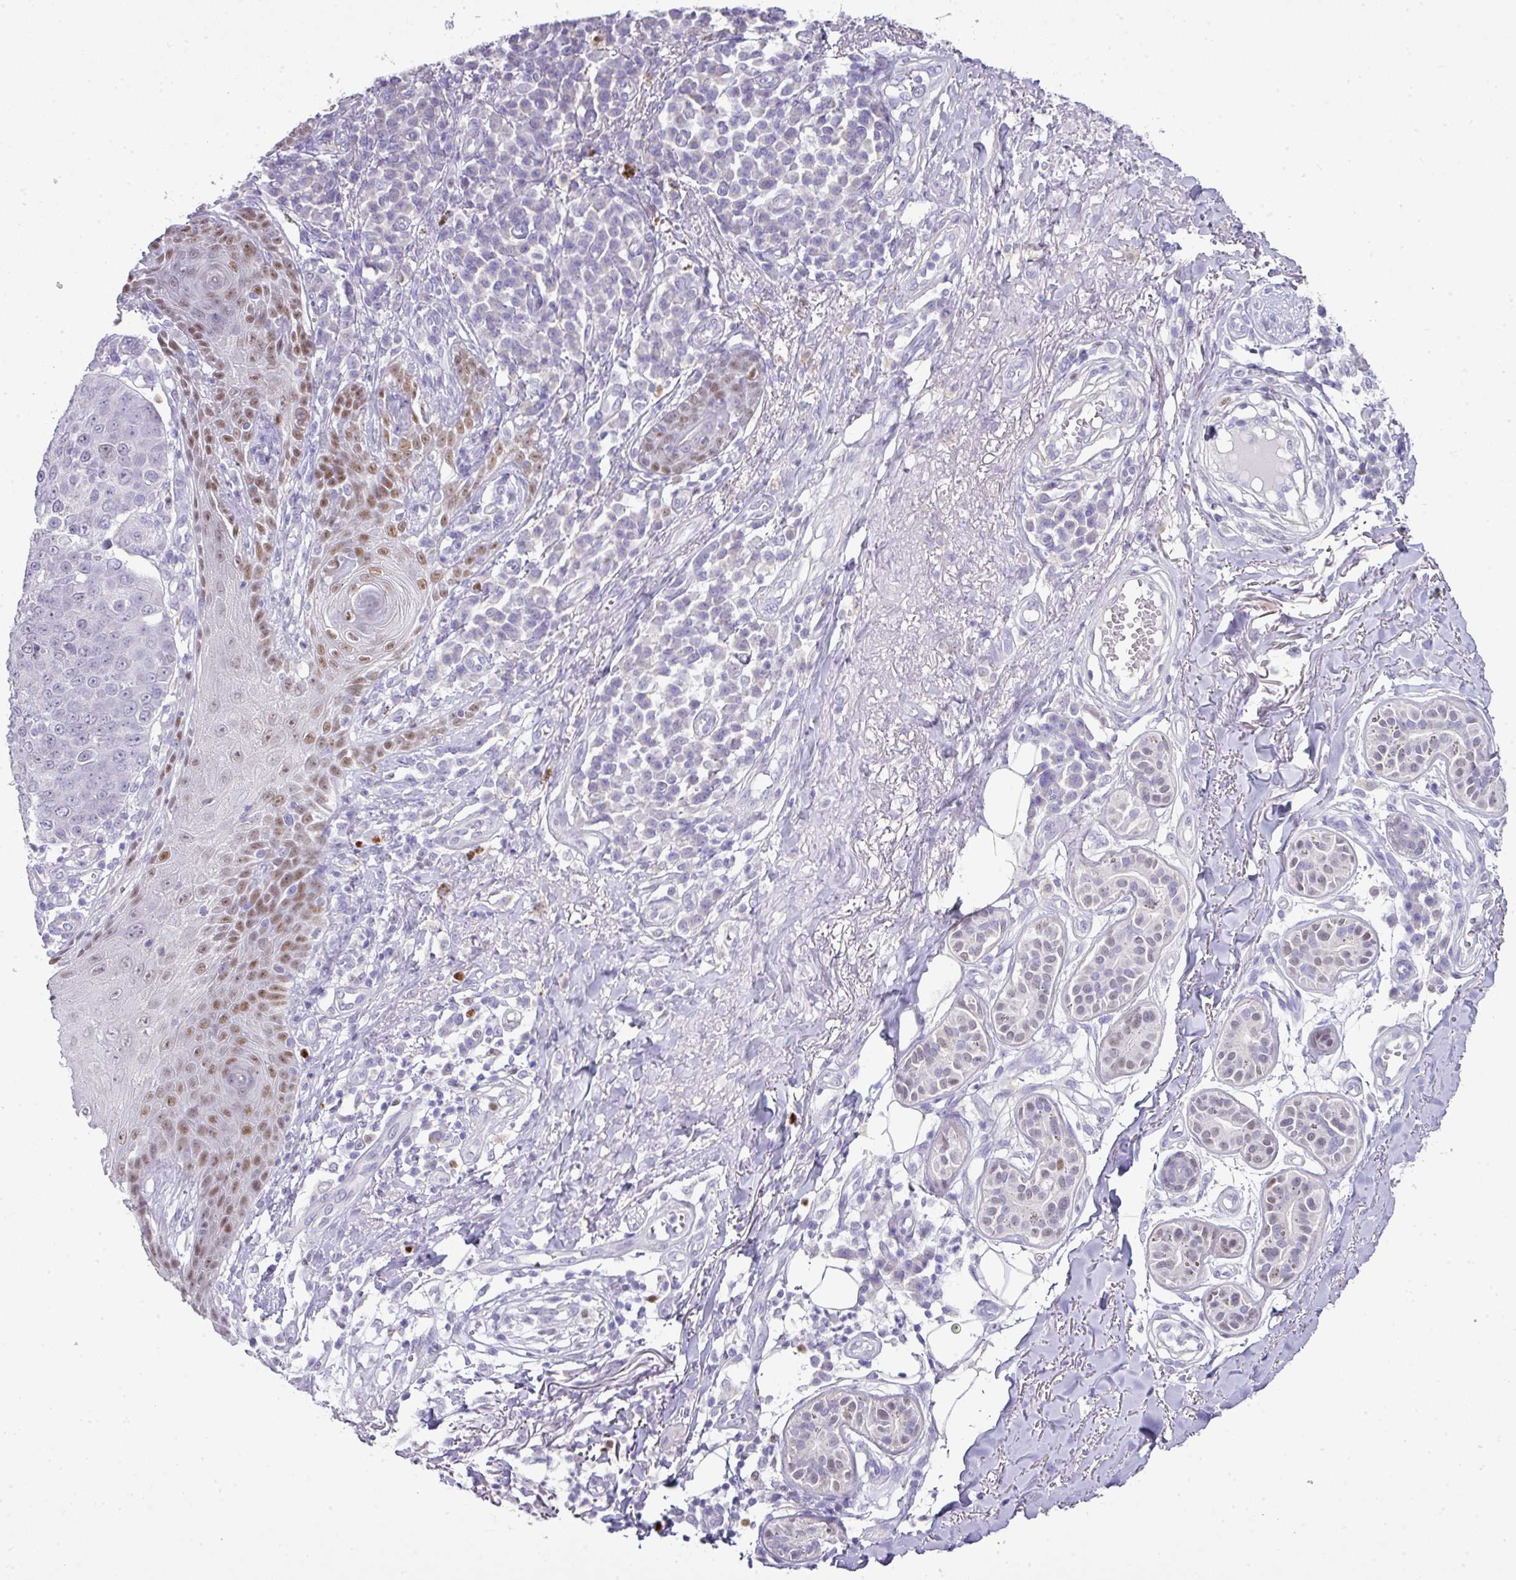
{"staining": {"intensity": "negative", "quantity": "none", "location": "none"}, "tissue": "skin cancer", "cell_type": "Tumor cells", "image_type": "cancer", "snomed": [{"axis": "morphology", "description": "Squamous cell carcinoma, NOS"}, {"axis": "topography", "description": "Skin"}], "caption": "This photomicrograph is of skin cancer stained with immunohistochemistry (IHC) to label a protein in brown with the nuclei are counter-stained blue. There is no expression in tumor cells.", "gene": "BCL11A", "patient": {"sex": "male", "age": 71}}